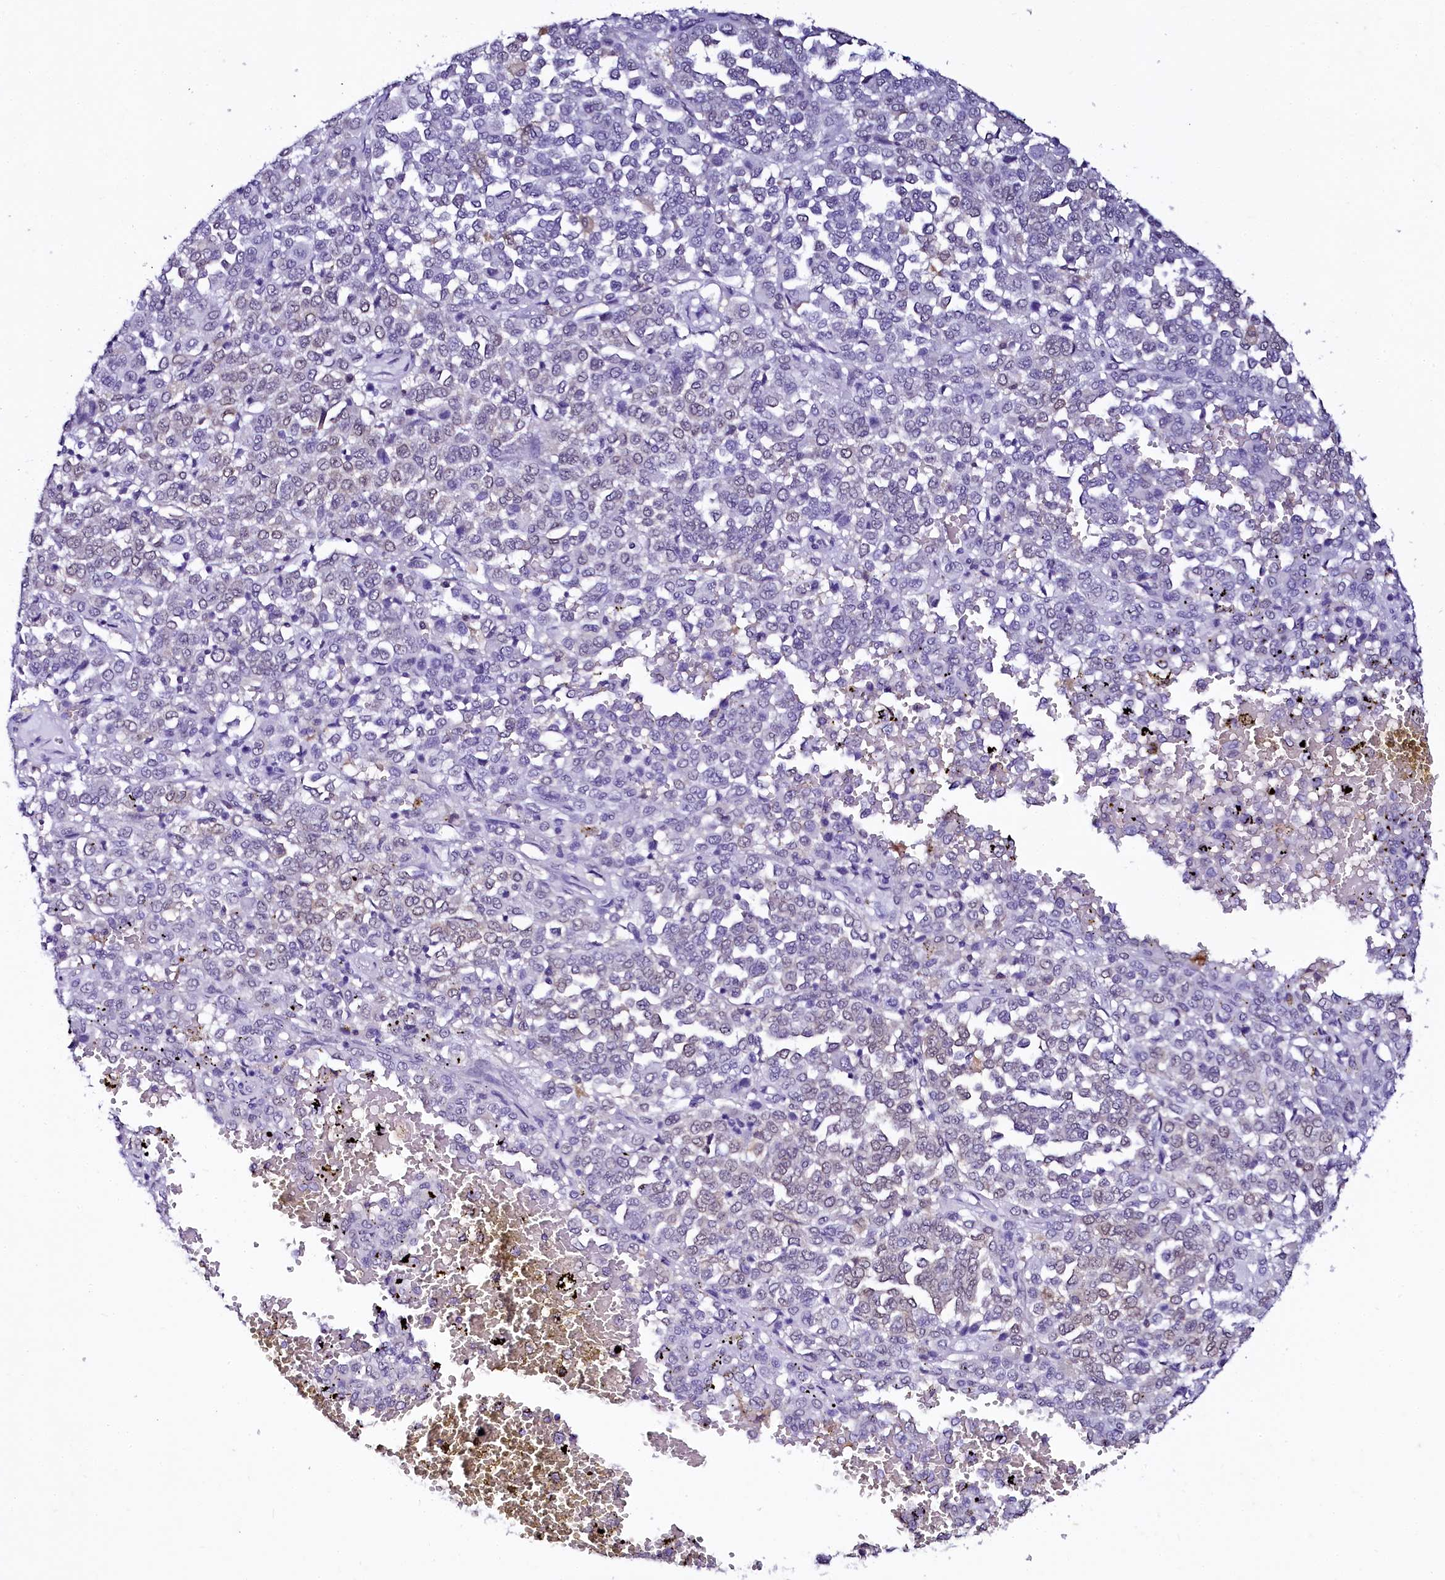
{"staining": {"intensity": "negative", "quantity": "none", "location": "none"}, "tissue": "melanoma", "cell_type": "Tumor cells", "image_type": "cancer", "snomed": [{"axis": "morphology", "description": "Malignant melanoma, Metastatic site"}, {"axis": "topography", "description": "Pancreas"}], "caption": "High power microscopy image of an immunohistochemistry (IHC) micrograph of melanoma, revealing no significant staining in tumor cells. (Brightfield microscopy of DAB (3,3'-diaminobenzidine) immunohistochemistry at high magnification).", "gene": "SORD", "patient": {"sex": "female", "age": 30}}